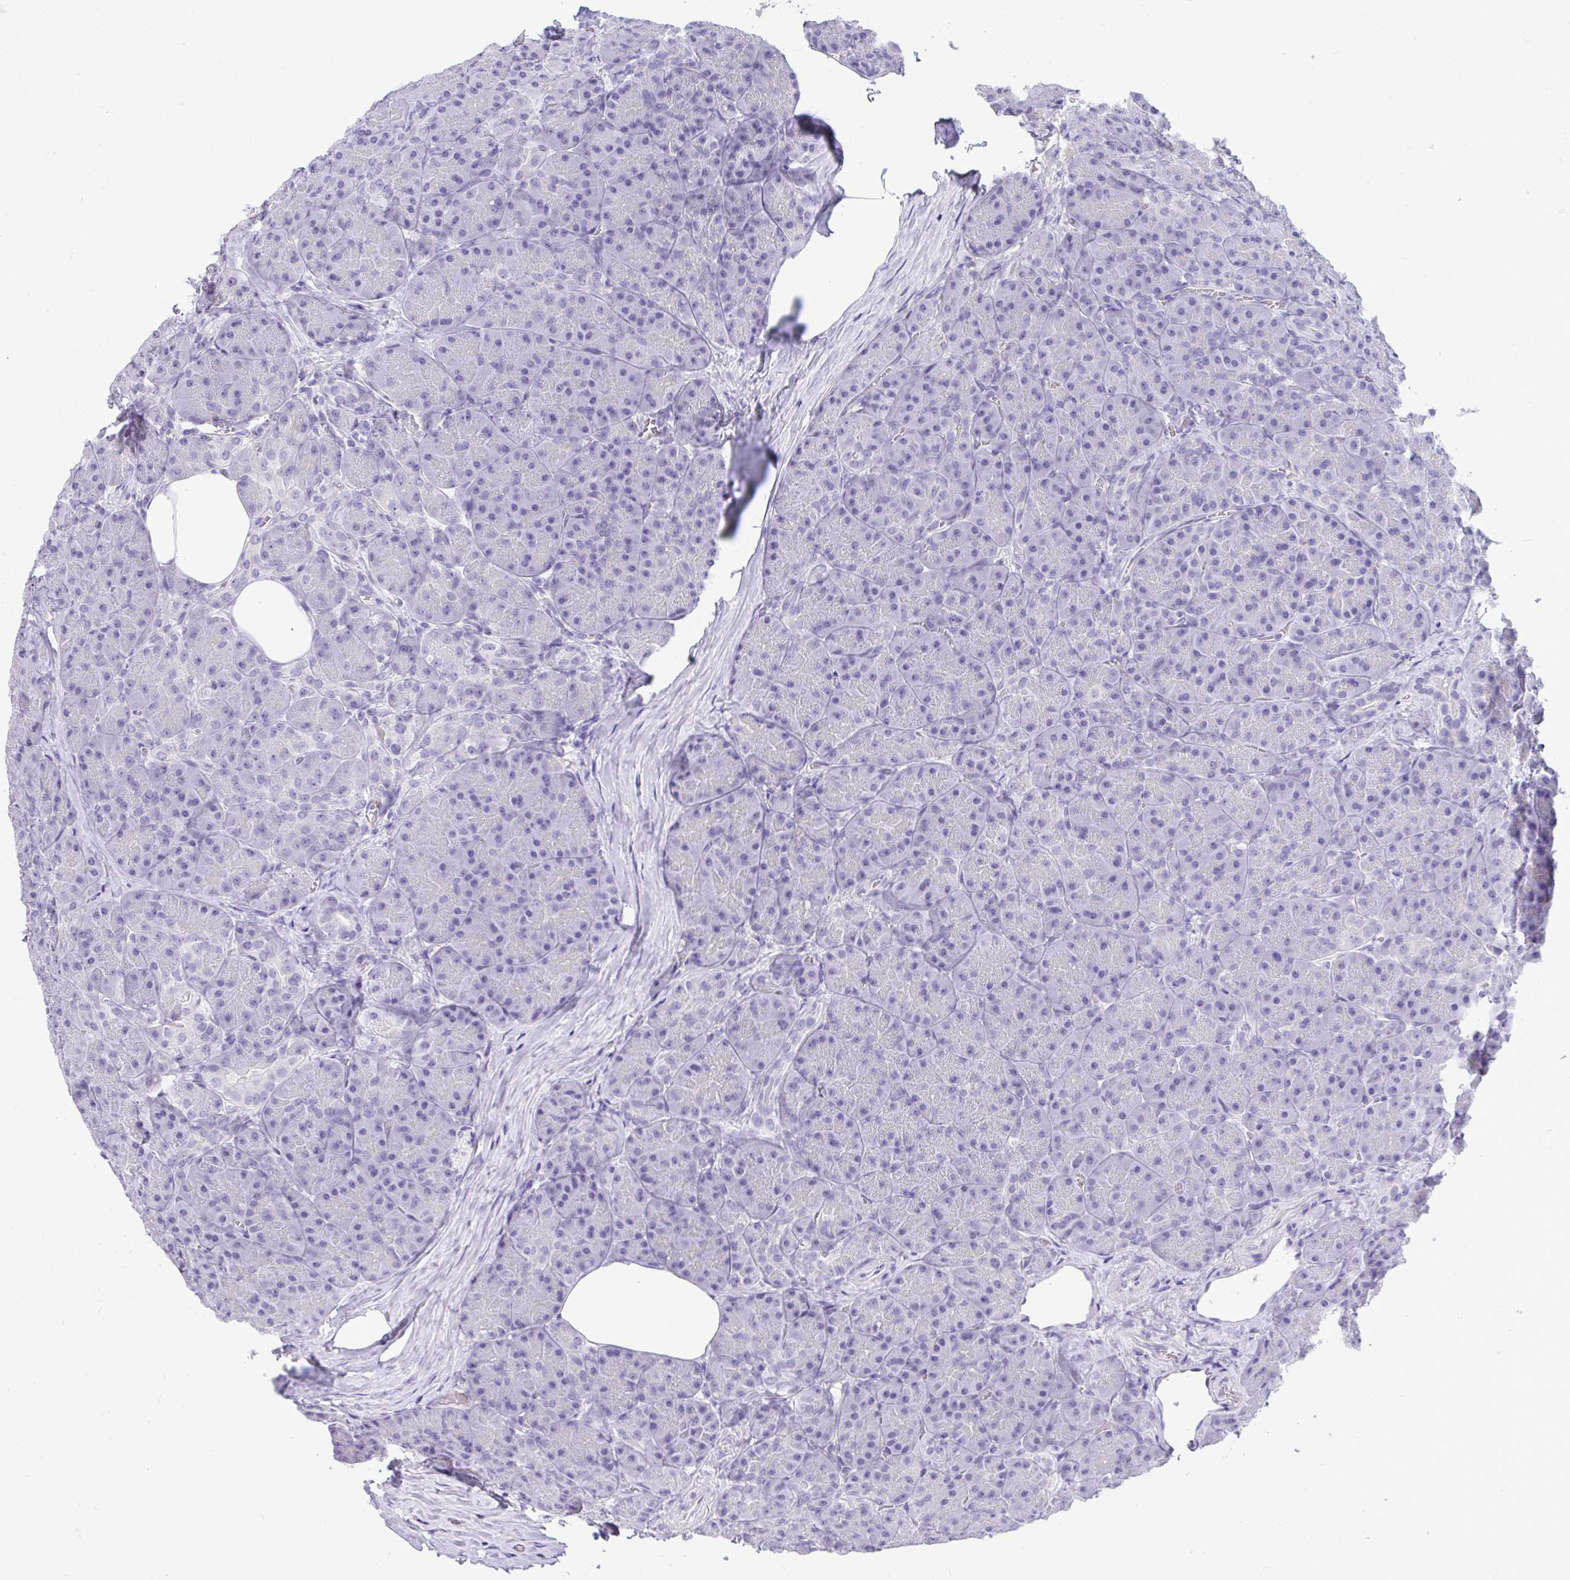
{"staining": {"intensity": "negative", "quantity": "none", "location": "none"}, "tissue": "pancreas", "cell_type": "Exocrine glandular cells", "image_type": "normal", "snomed": [{"axis": "morphology", "description": "Normal tissue, NOS"}, {"axis": "topography", "description": "Pancreas"}], "caption": "This is an immunohistochemistry (IHC) histopathology image of normal human pancreas. There is no positivity in exocrine glandular cells.", "gene": "PRM2", "patient": {"sex": "male", "age": 57}}